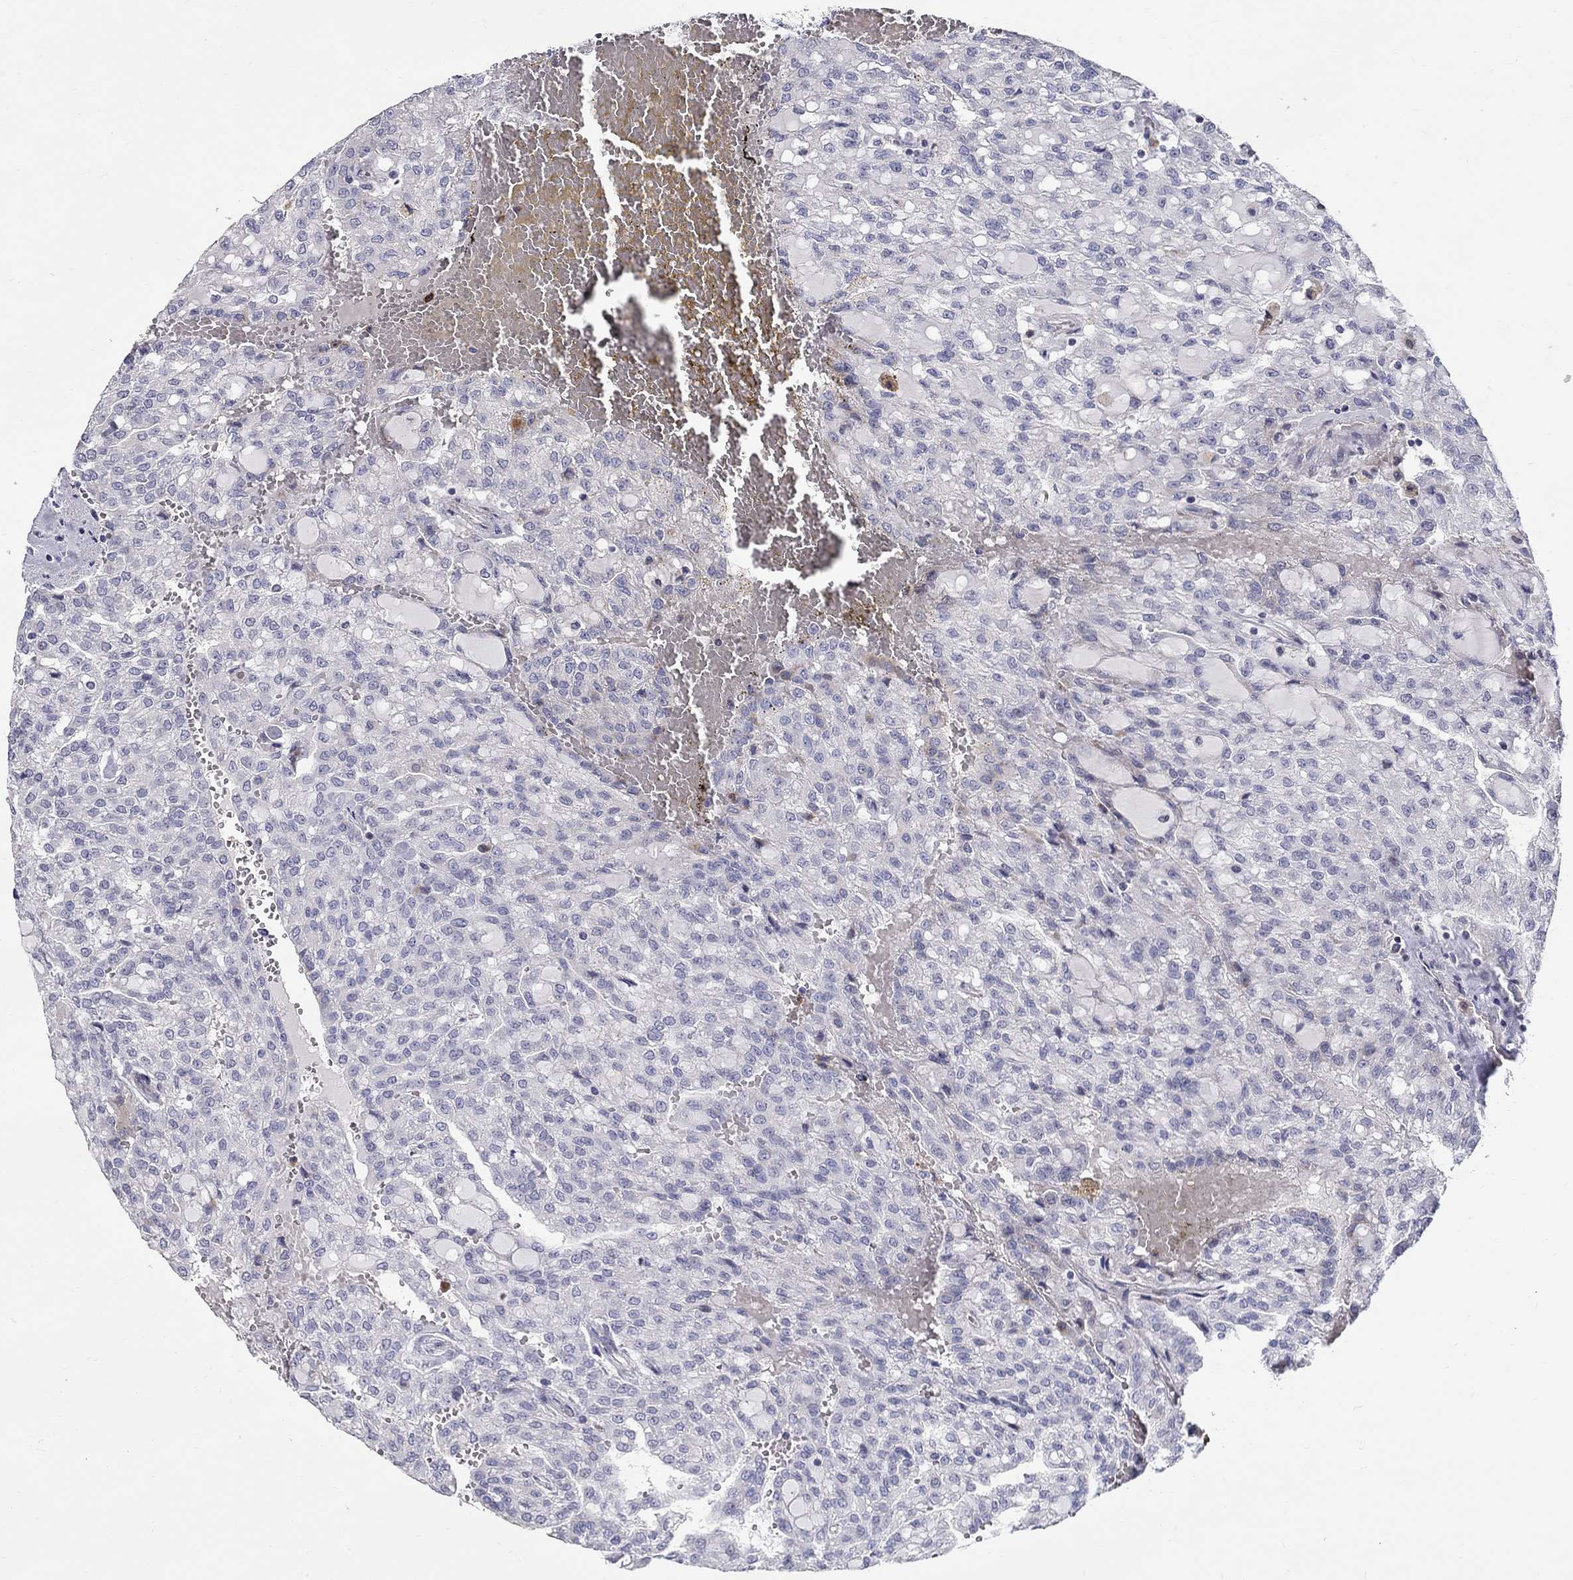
{"staining": {"intensity": "negative", "quantity": "none", "location": "none"}, "tissue": "renal cancer", "cell_type": "Tumor cells", "image_type": "cancer", "snomed": [{"axis": "morphology", "description": "Adenocarcinoma, NOS"}, {"axis": "topography", "description": "Kidney"}], "caption": "A high-resolution image shows IHC staining of renal cancer, which demonstrates no significant expression in tumor cells.", "gene": "HMX2", "patient": {"sex": "male", "age": 63}}